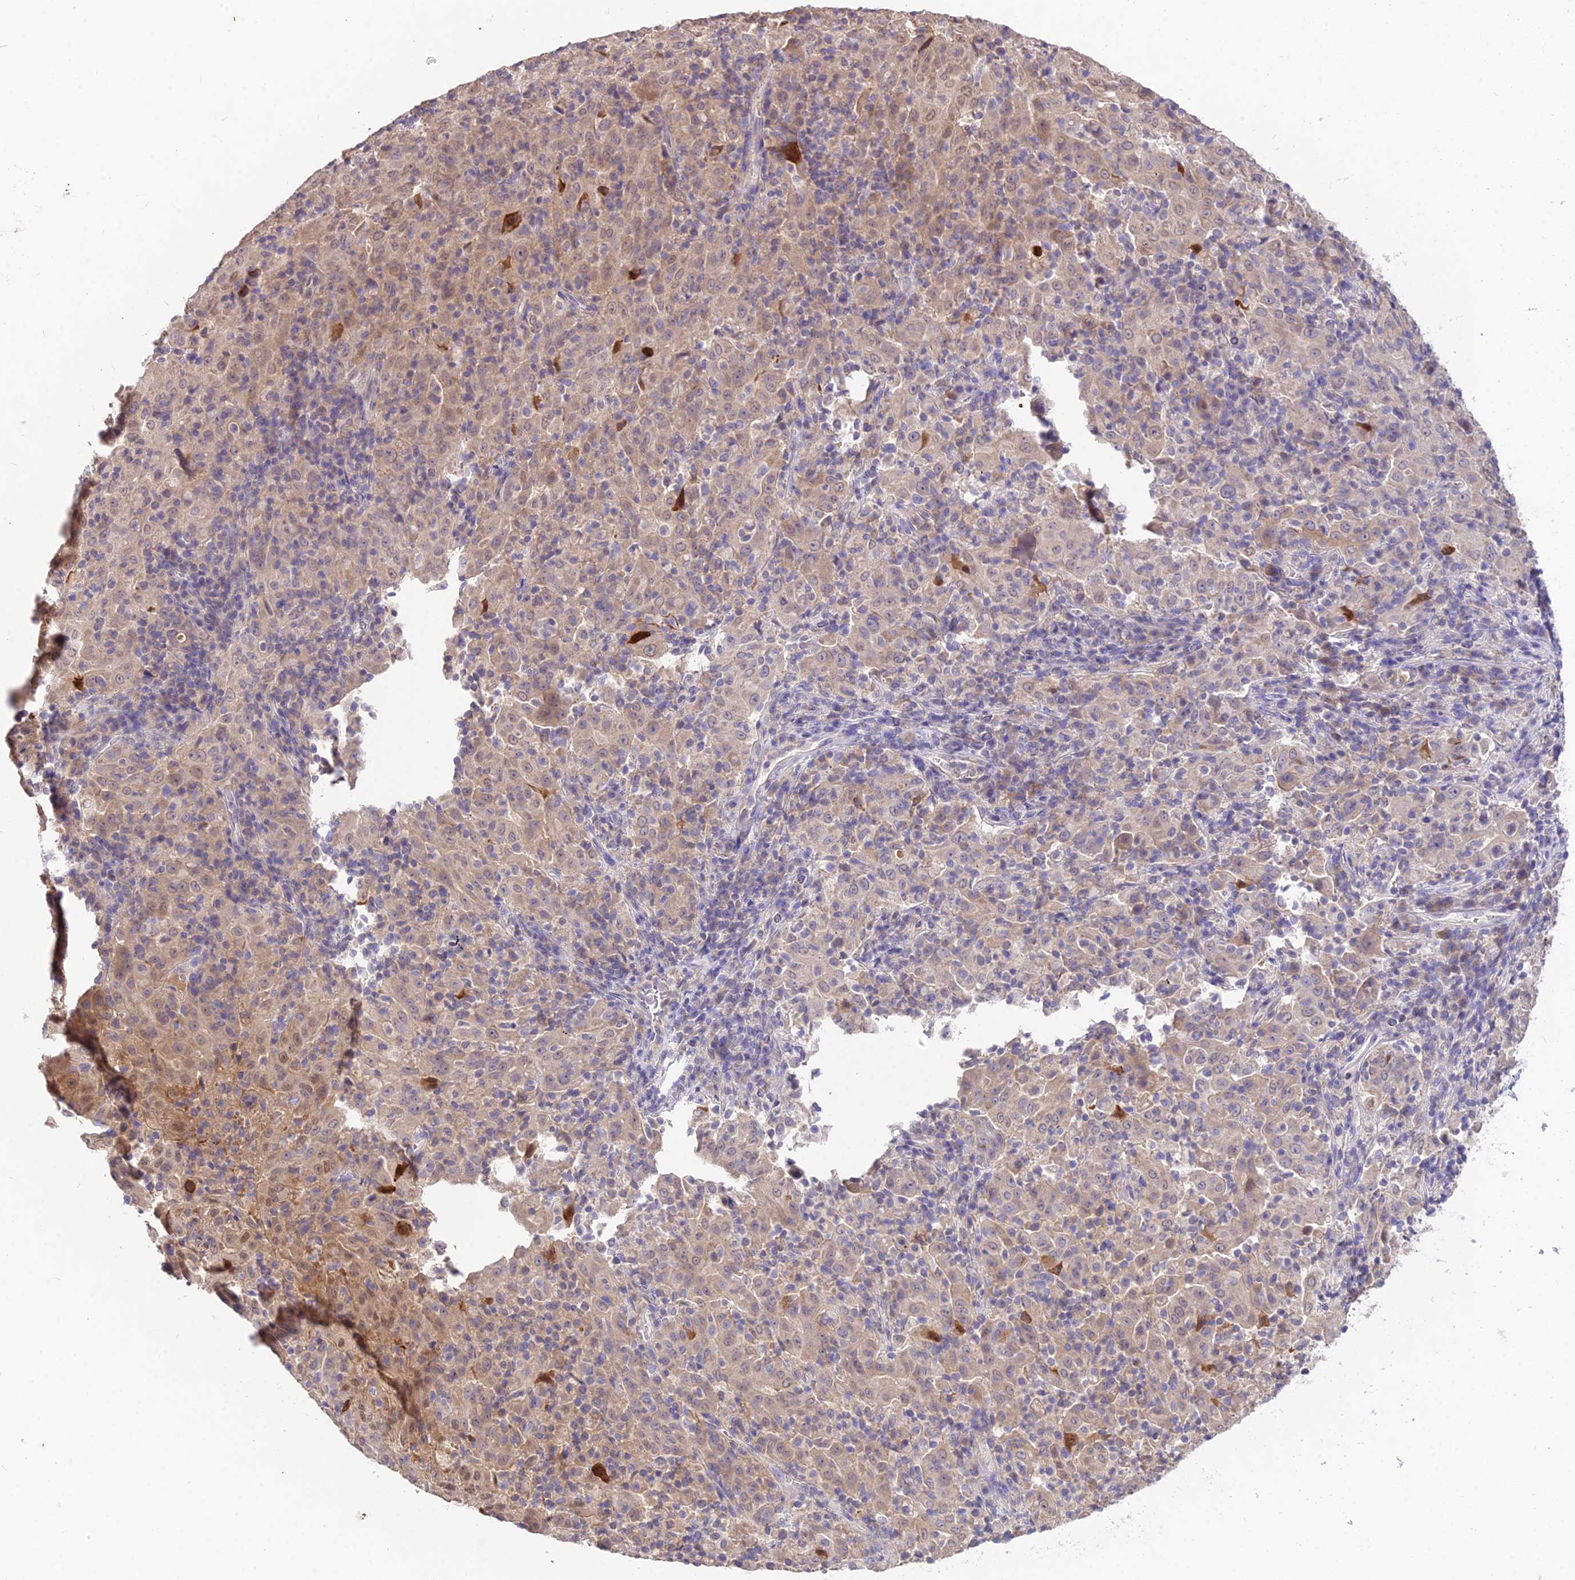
{"staining": {"intensity": "moderate", "quantity": "25%-75%", "location": "cytoplasmic/membranous,nuclear"}, "tissue": "pancreatic cancer", "cell_type": "Tumor cells", "image_type": "cancer", "snomed": [{"axis": "morphology", "description": "Adenocarcinoma, NOS"}, {"axis": "topography", "description": "Pancreas"}], "caption": "About 25%-75% of tumor cells in human pancreatic adenocarcinoma demonstrate moderate cytoplasmic/membranous and nuclear protein staining as visualized by brown immunohistochemical staining.", "gene": "PGK1", "patient": {"sex": "male", "age": 63}}